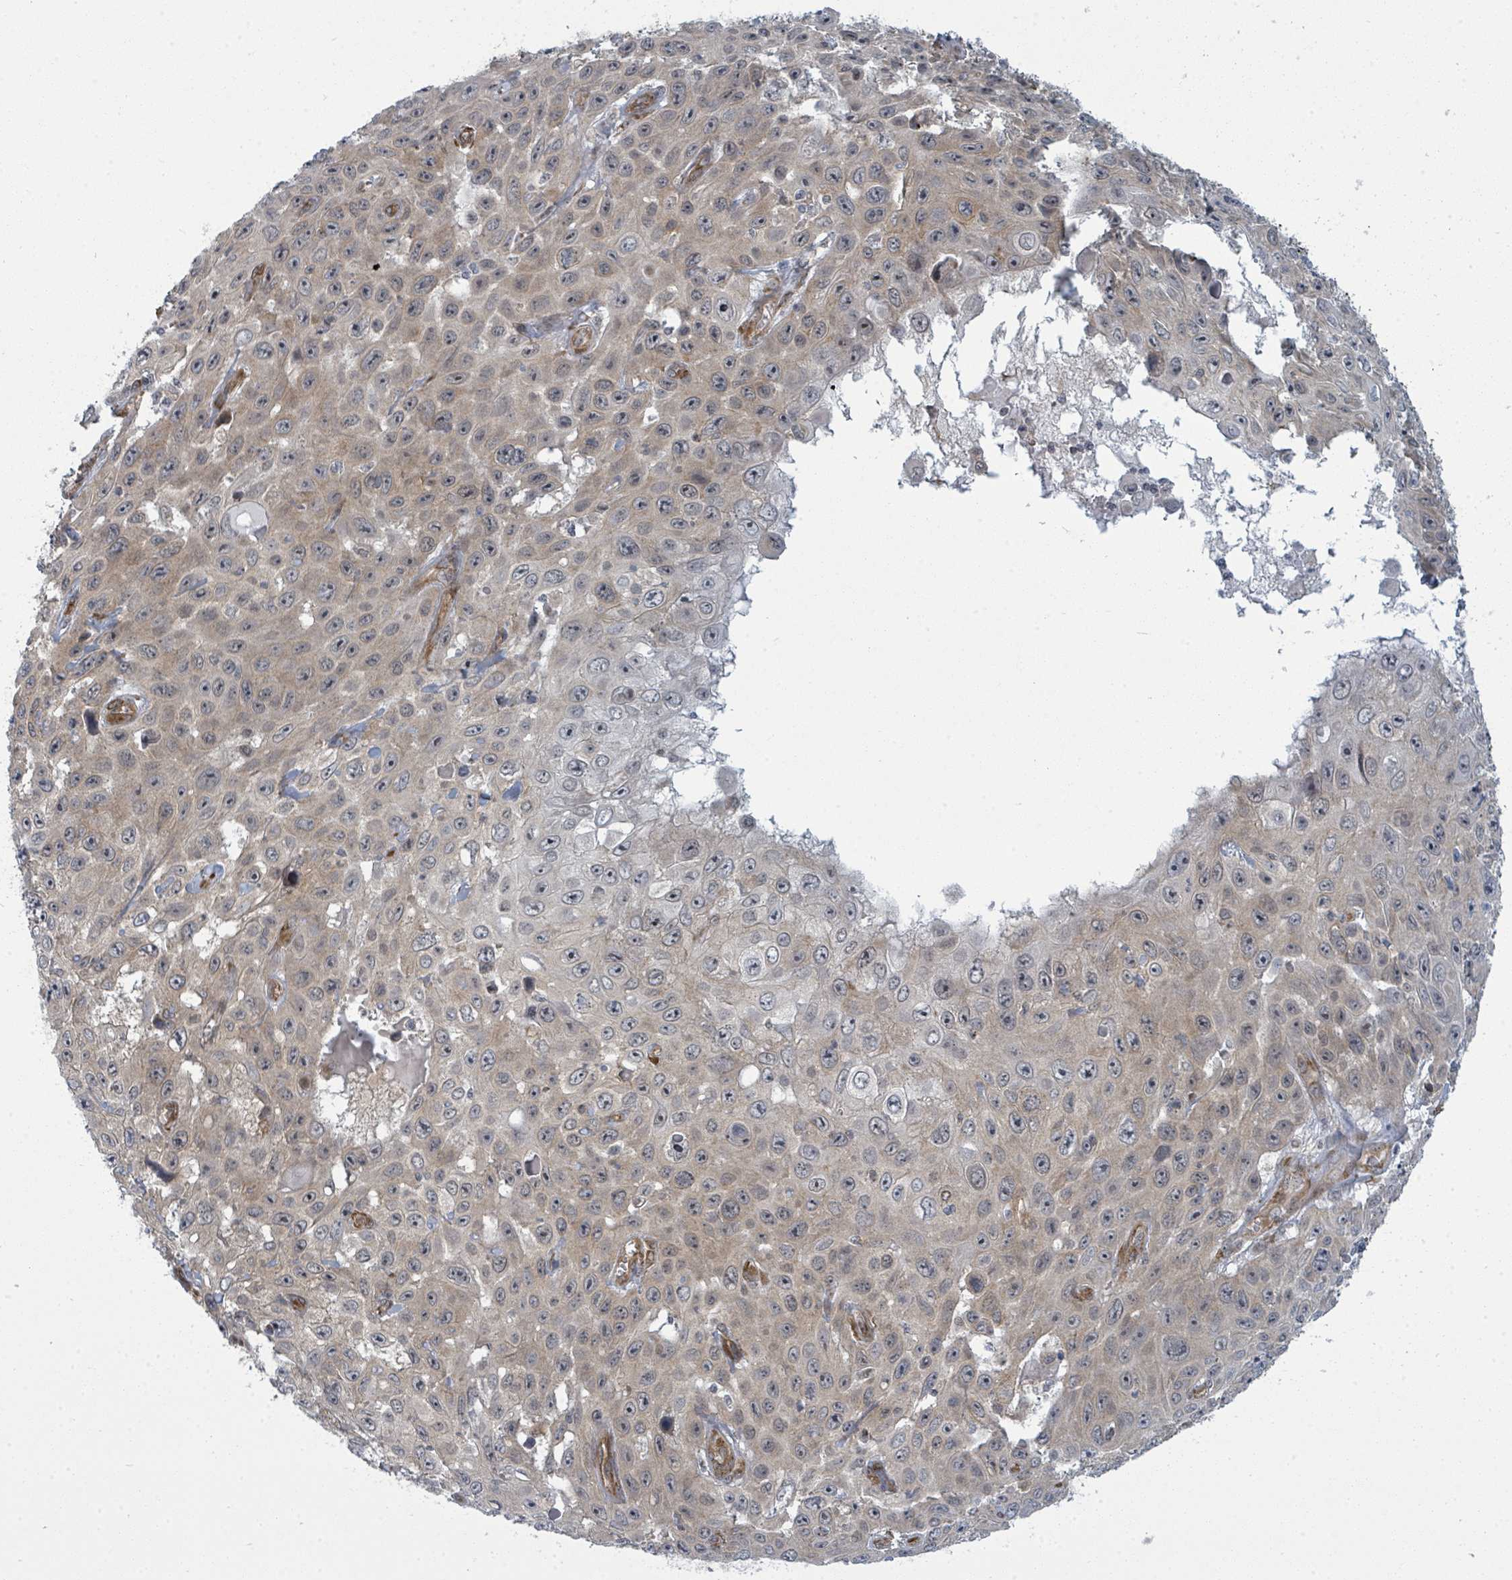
{"staining": {"intensity": "weak", "quantity": "<25%", "location": "cytoplasmic/membranous"}, "tissue": "skin cancer", "cell_type": "Tumor cells", "image_type": "cancer", "snomed": [{"axis": "morphology", "description": "Squamous cell carcinoma, NOS"}, {"axis": "topography", "description": "Skin"}], "caption": "An immunohistochemistry photomicrograph of skin squamous cell carcinoma is shown. There is no staining in tumor cells of skin squamous cell carcinoma. (Brightfield microscopy of DAB (3,3'-diaminobenzidine) immunohistochemistry at high magnification).", "gene": "PSMG2", "patient": {"sex": "male", "age": 82}}